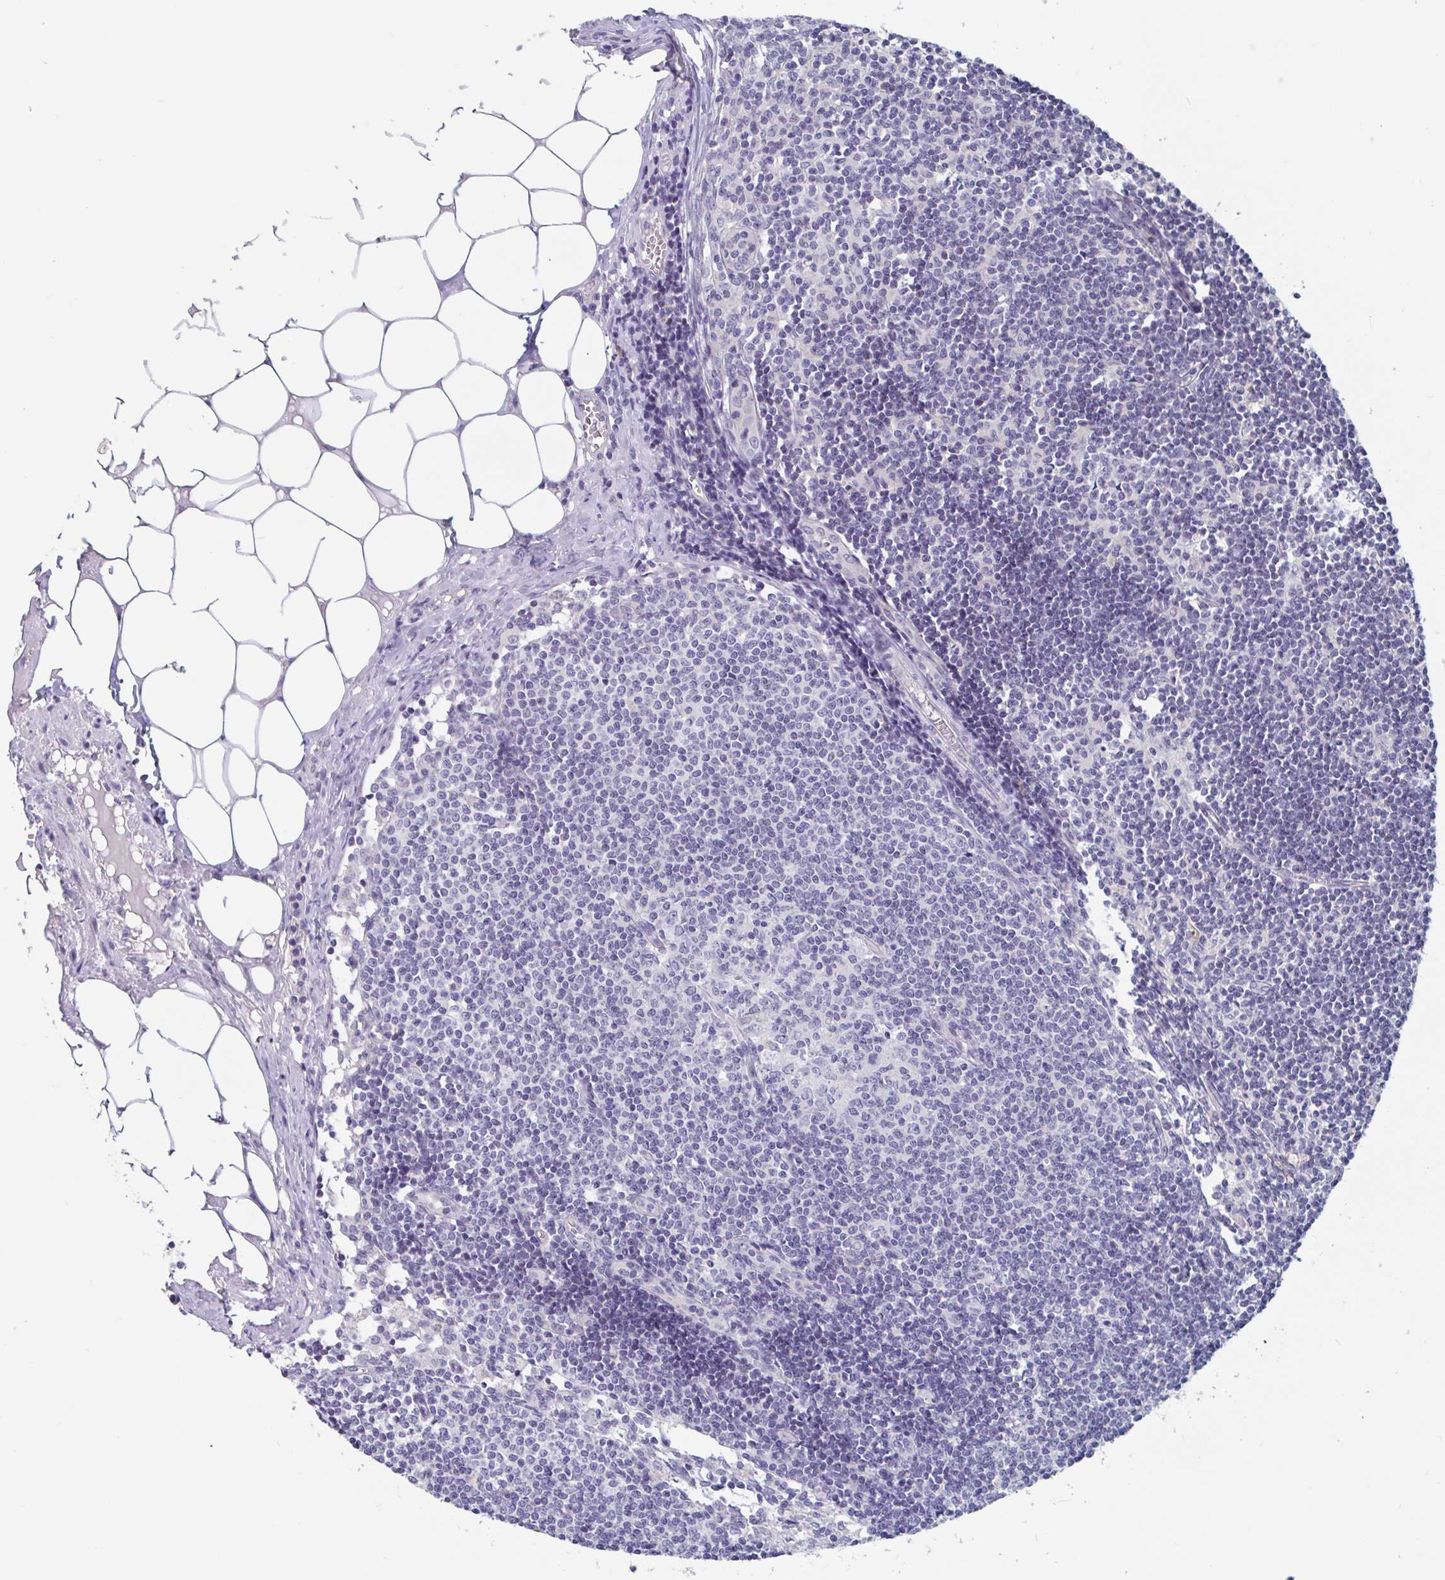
{"staining": {"intensity": "negative", "quantity": "none", "location": "none"}, "tissue": "lymph node", "cell_type": "Germinal center cells", "image_type": "normal", "snomed": [{"axis": "morphology", "description": "Normal tissue, NOS"}, {"axis": "topography", "description": "Lymph node"}], "caption": "DAB immunohistochemical staining of benign human lymph node displays no significant staining in germinal center cells. (DAB (3,3'-diaminobenzidine) immunohistochemistry (IHC) visualized using brightfield microscopy, high magnification).", "gene": "UNKL", "patient": {"sex": "female", "age": 31}}